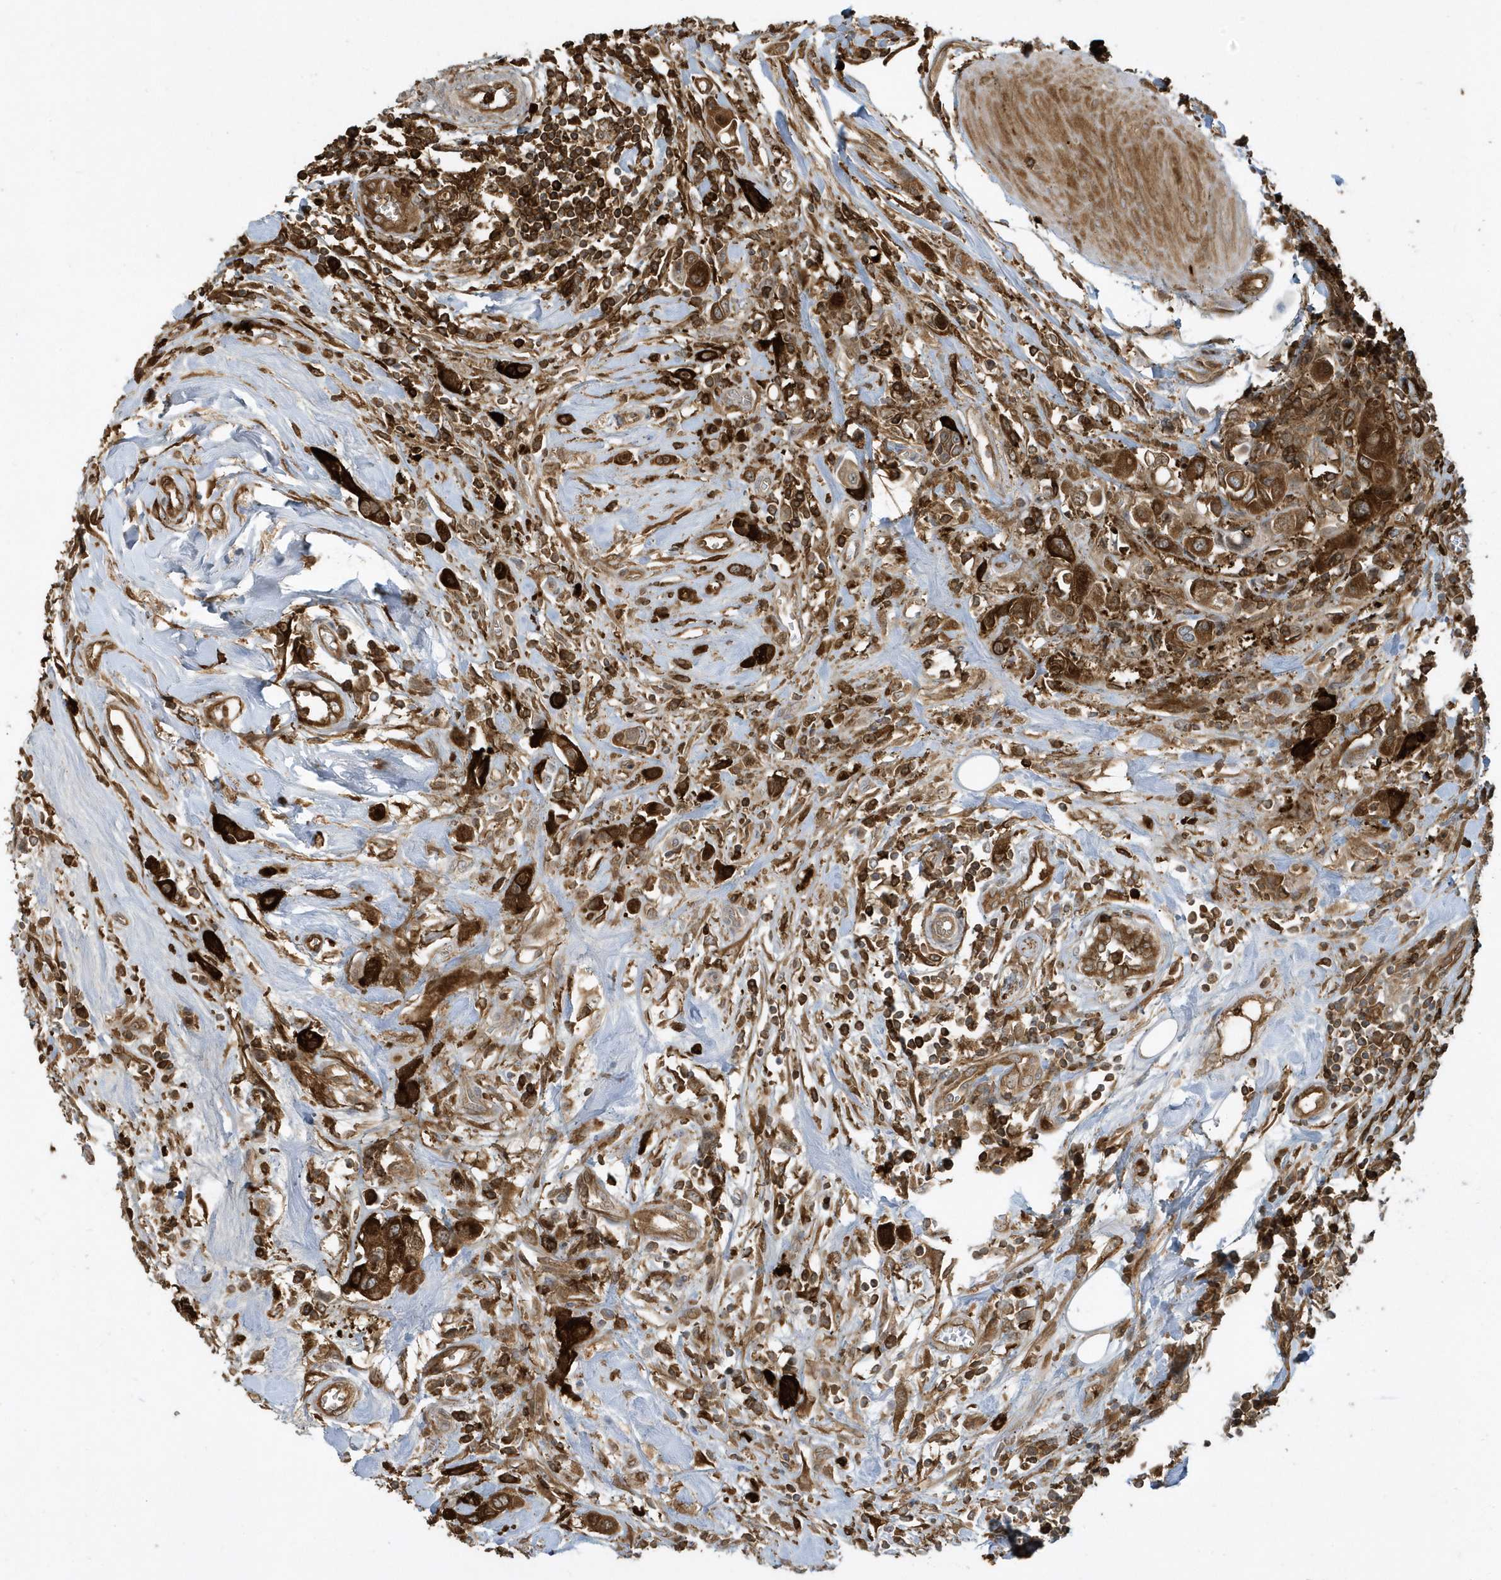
{"staining": {"intensity": "strong", "quantity": ">75%", "location": "cytoplasmic/membranous"}, "tissue": "urothelial cancer", "cell_type": "Tumor cells", "image_type": "cancer", "snomed": [{"axis": "morphology", "description": "Urothelial carcinoma, High grade"}, {"axis": "topography", "description": "Urinary bladder"}], "caption": "This micrograph displays immunohistochemistry staining of urothelial carcinoma (high-grade), with high strong cytoplasmic/membranous expression in approximately >75% of tumor cells.", "gene": "CLCN6", "patient": {"sex": "male", "age": 50}}